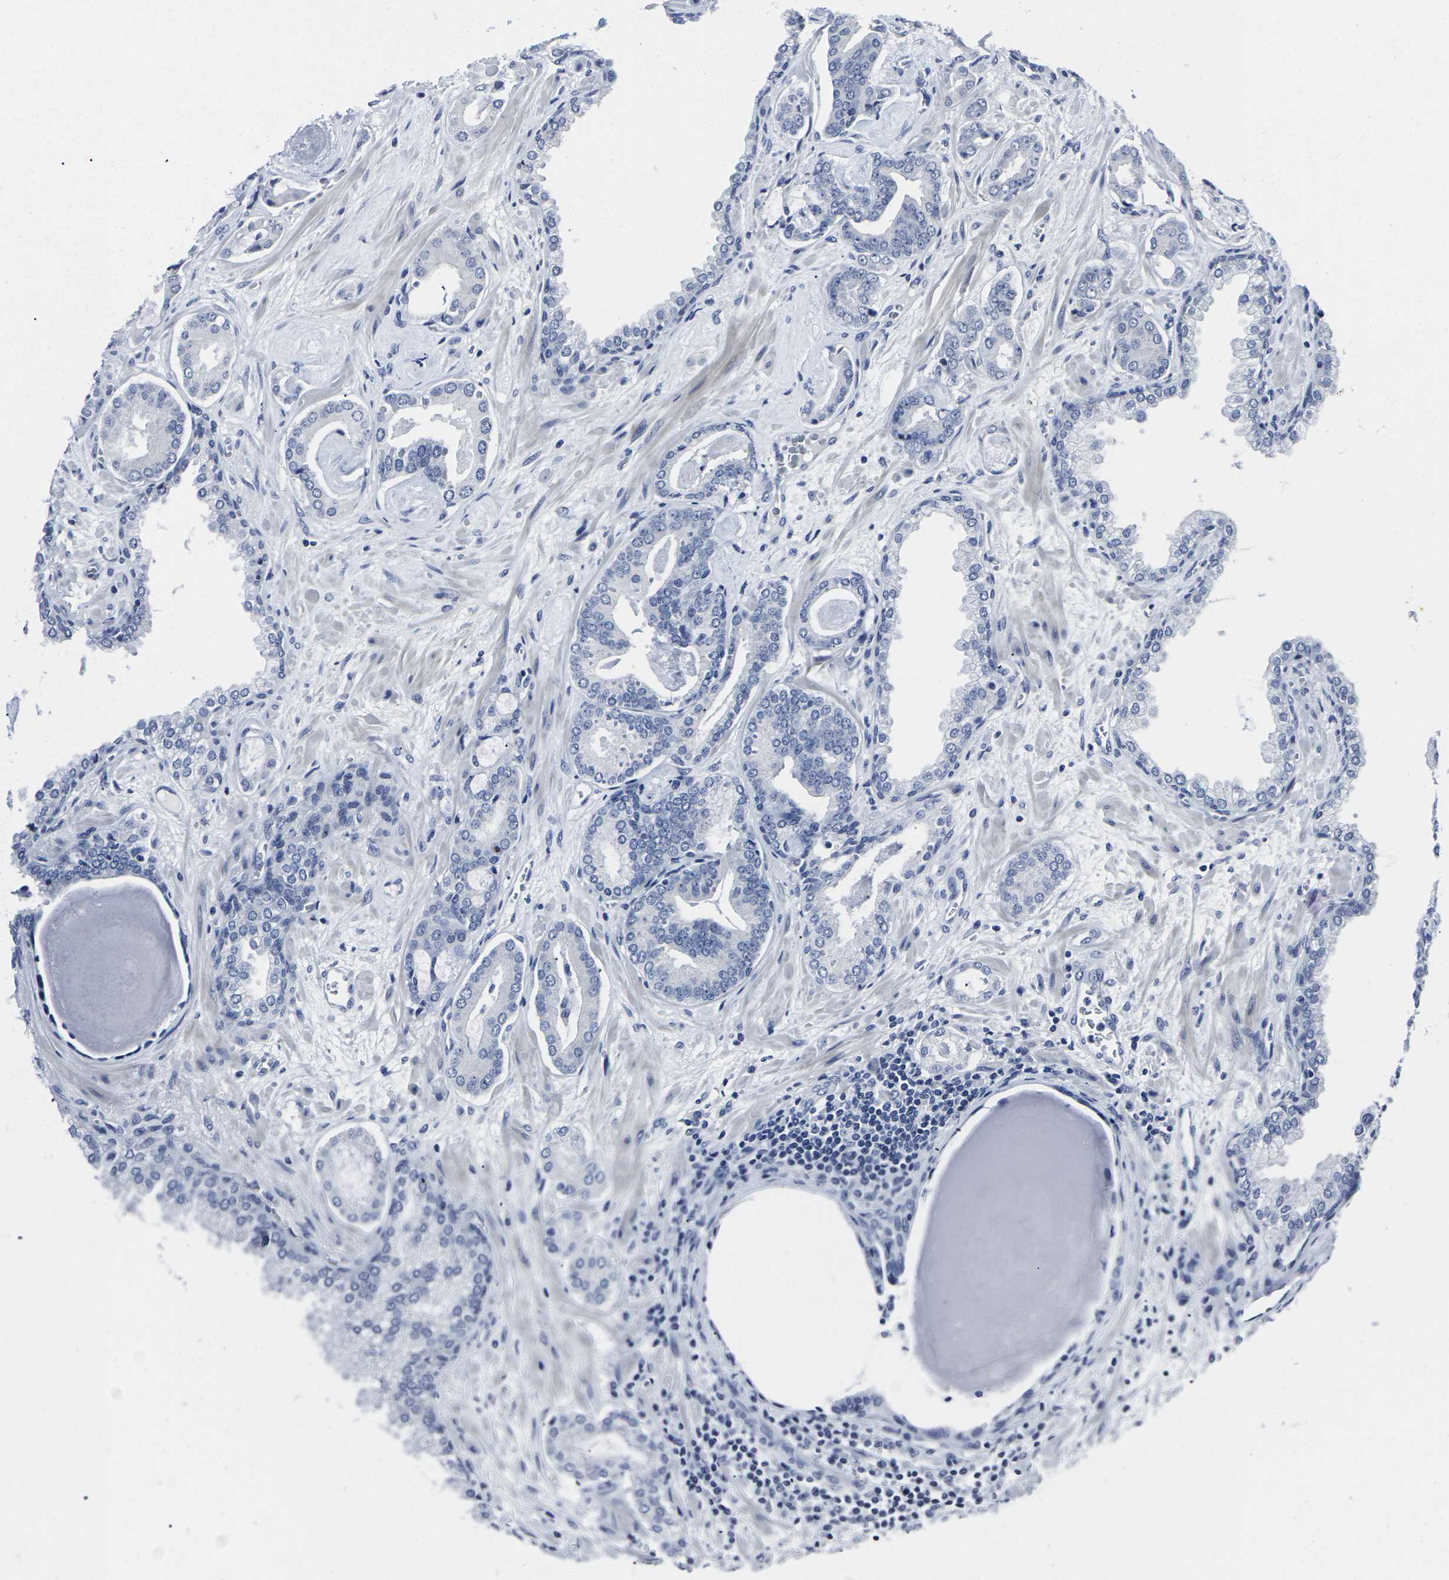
{"staining": {"intensity": "negative", "quantity": "none", "location": "none"}, "tissue": "prostate cancer", "cell_type": "Tumor cells", "image_type": "cancer", "snomed": [{"axis": "morphology", "description": "Adenocarcinoma, Low grade"}, {"axis": "topography", "description": "Prostate"}], "caption": "Tumor cells show no significant expression in adenocarcinoma (low-grade) (prostate).", "gene": "MSANTD4", "patient": {"sex": "male", "age": 53}}